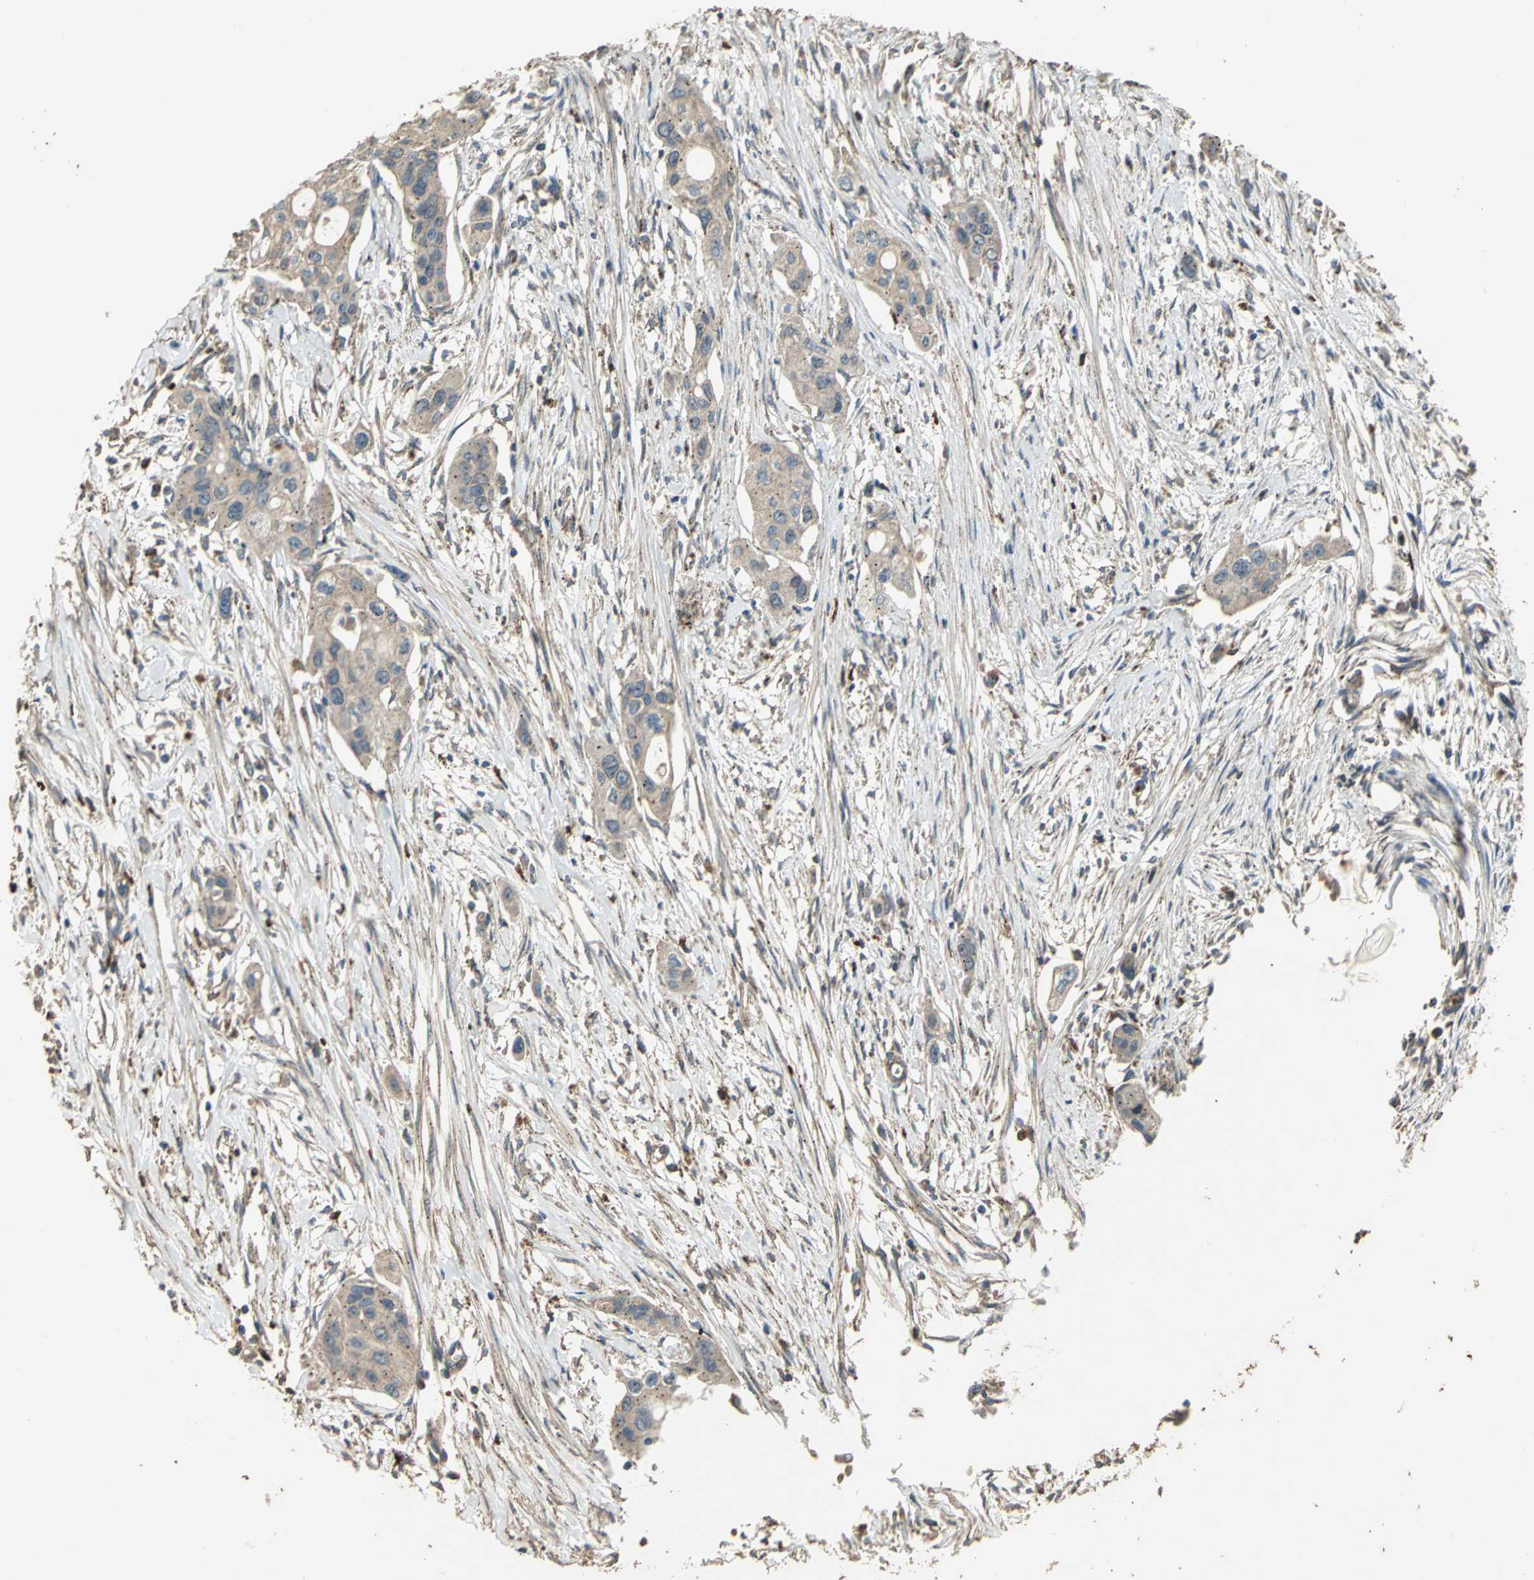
{"staining": {"intensity": "moderate", "quantity": ">75%", "location": "cytoplasmic/membranous"}, "tissue": "pancreatic cancer", "cell_type": "Tumor cells", "image_type": "cancer", "snomed": [{"axis": "morphology", "description": "Adenocarcinoma, NOS"}, {"axis": "topography", "description": "Pancreas"}], "caption": "DAB (3,3'-diaminobenzidine) immunohistochemical staining of human pancreatic cancer (adenocarcinoma) demonstrates moderate cytoplasmic/membranous protein staining in about >75% of tumor cells. The staining was performed using DAB, with brown indicating positive protein expression. Nuclei are stained blue with hematoxylin.", "gene": "POLRMT", "patient": {"sex": "female", "age": 60}}